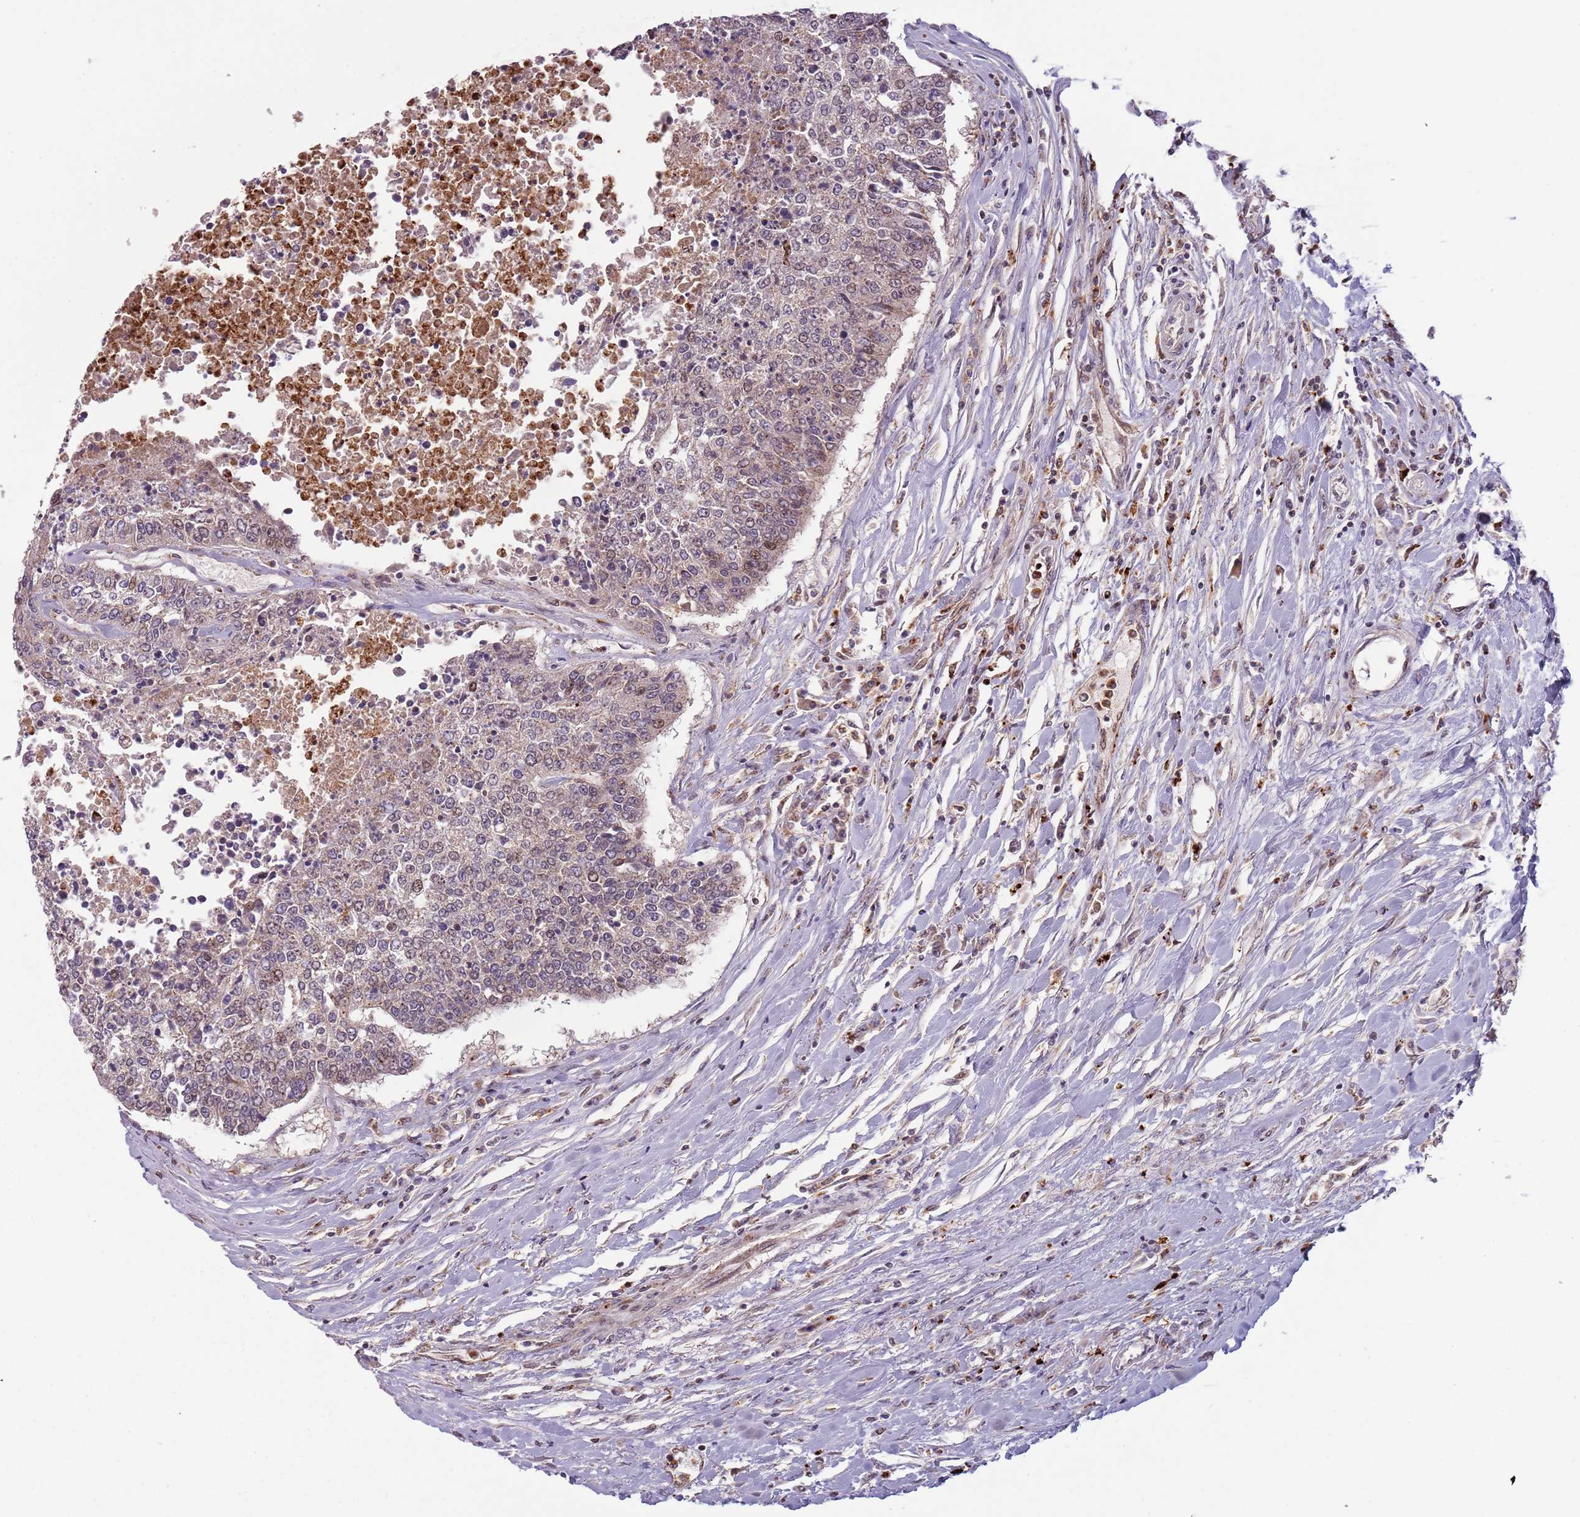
{"staining": {"intensity": "moderate", "quantity": "<25%", "location": "cytoplasmic/membranous"}, "tissue": "lung", "cell_type": "Alveolar cells", "image_type": "normal", "snomed": [{"axis": "morphology", "description": "Normal tissue, NOS"}, {"axis": "topography", "description": "Bronchus"}, {"axis": "topography", "description": "Lung"}], "caption": "Immunohistochemistry (IHC) histopathology image of benign lung: human lung stained using immunohistochemistry shows low levels of moderate protein expression localized specifically in the cytoplasmic/membranous of alveolar cells, appearing as a cytoplasmic/membranous brown color.", "gene": "ULK3", "patient": {"sex": "female", "age": 49}}